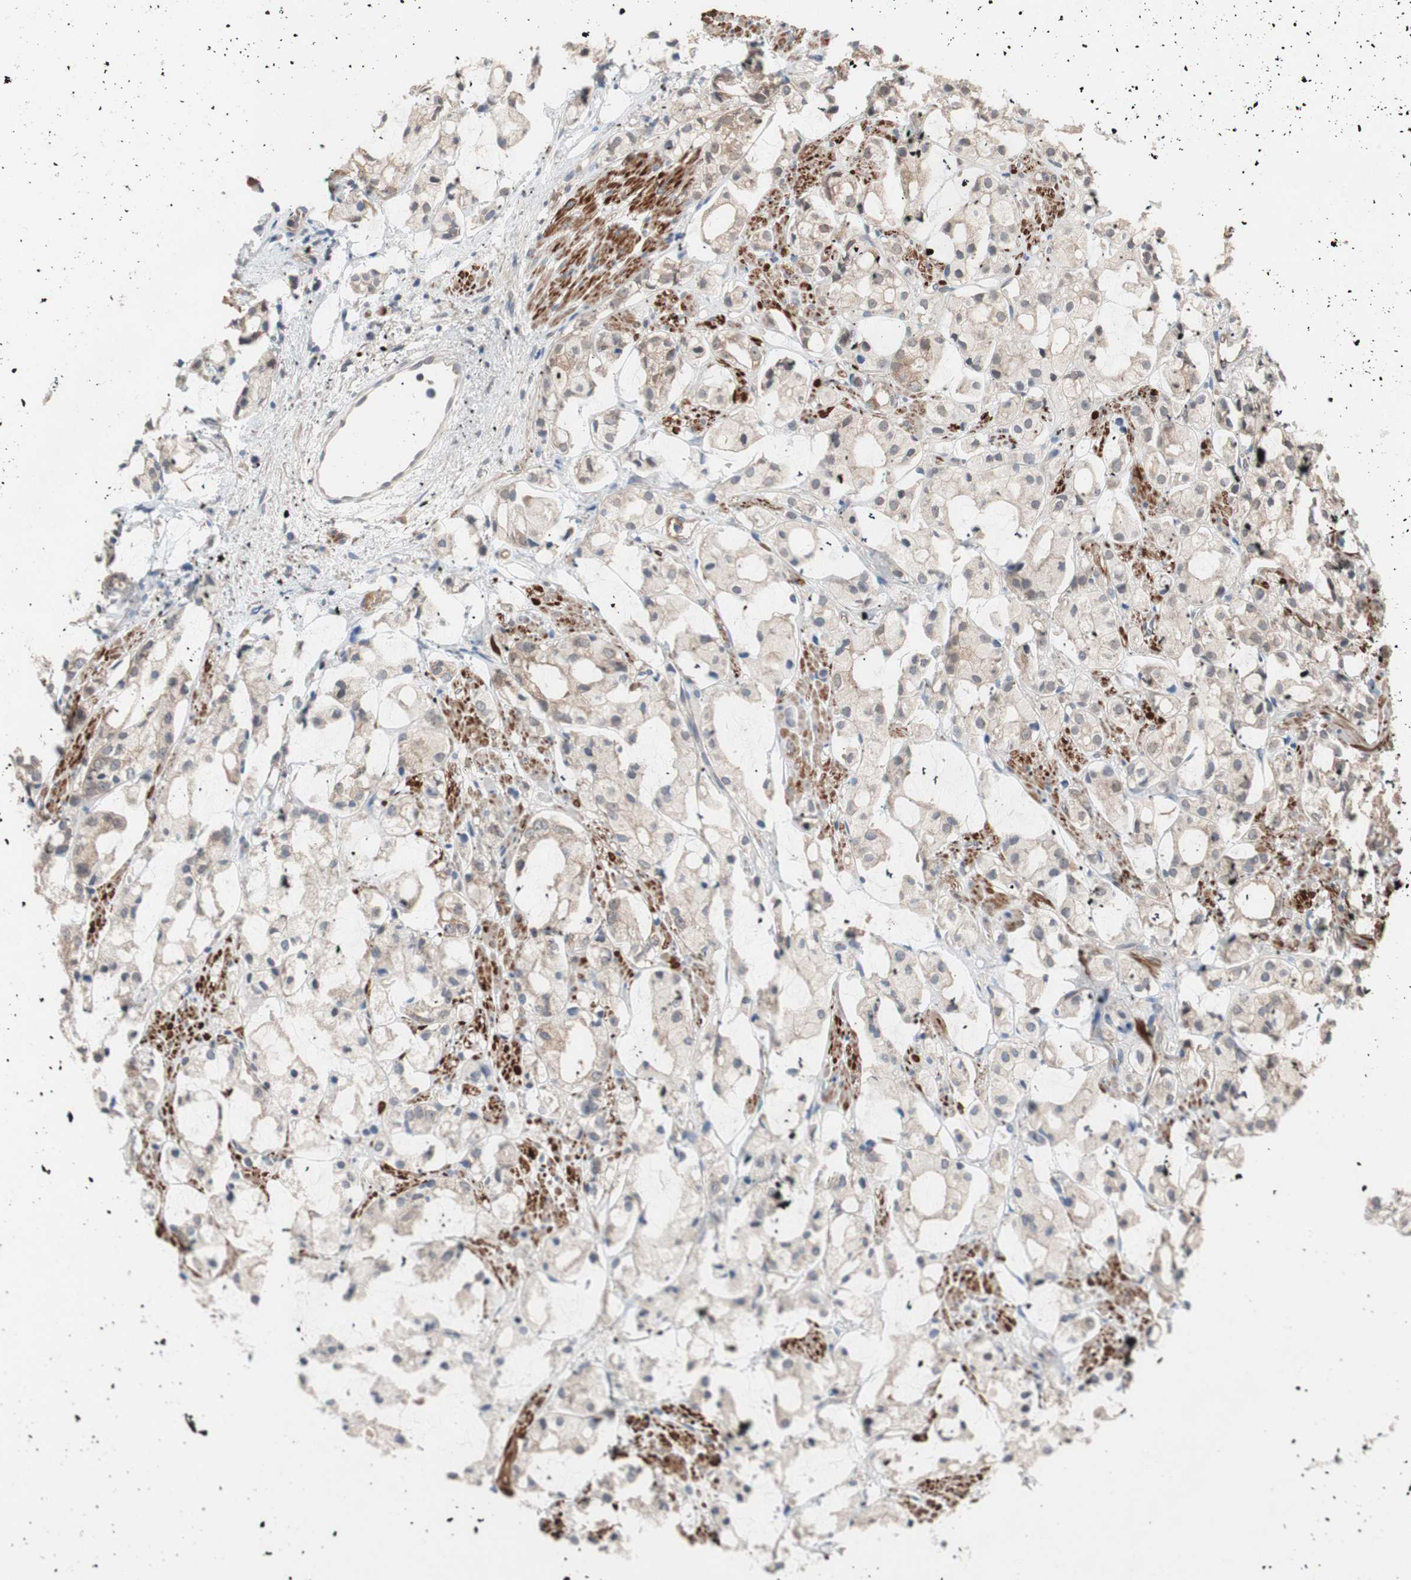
{"staining": {"intensity": "weak", "quantity": "25%-75%", "location": "cytoplasmic/membranous"}, "tissue": "prostate cancer", "cell_type": "Tumor cells", "image_type": "cancer", "snomed": [{"axis": "morphology", "description": "Adenocarcinoma, High grade"}, {"axis": "topography", "description": "Prostate"}], "caption": "A brown stain labels weak cytoplasmic/membranous positivity of a protein in human prostate cancer tumor cells.", "gene": "HMBS", "patient": {"sex": "male", "age": 85}}